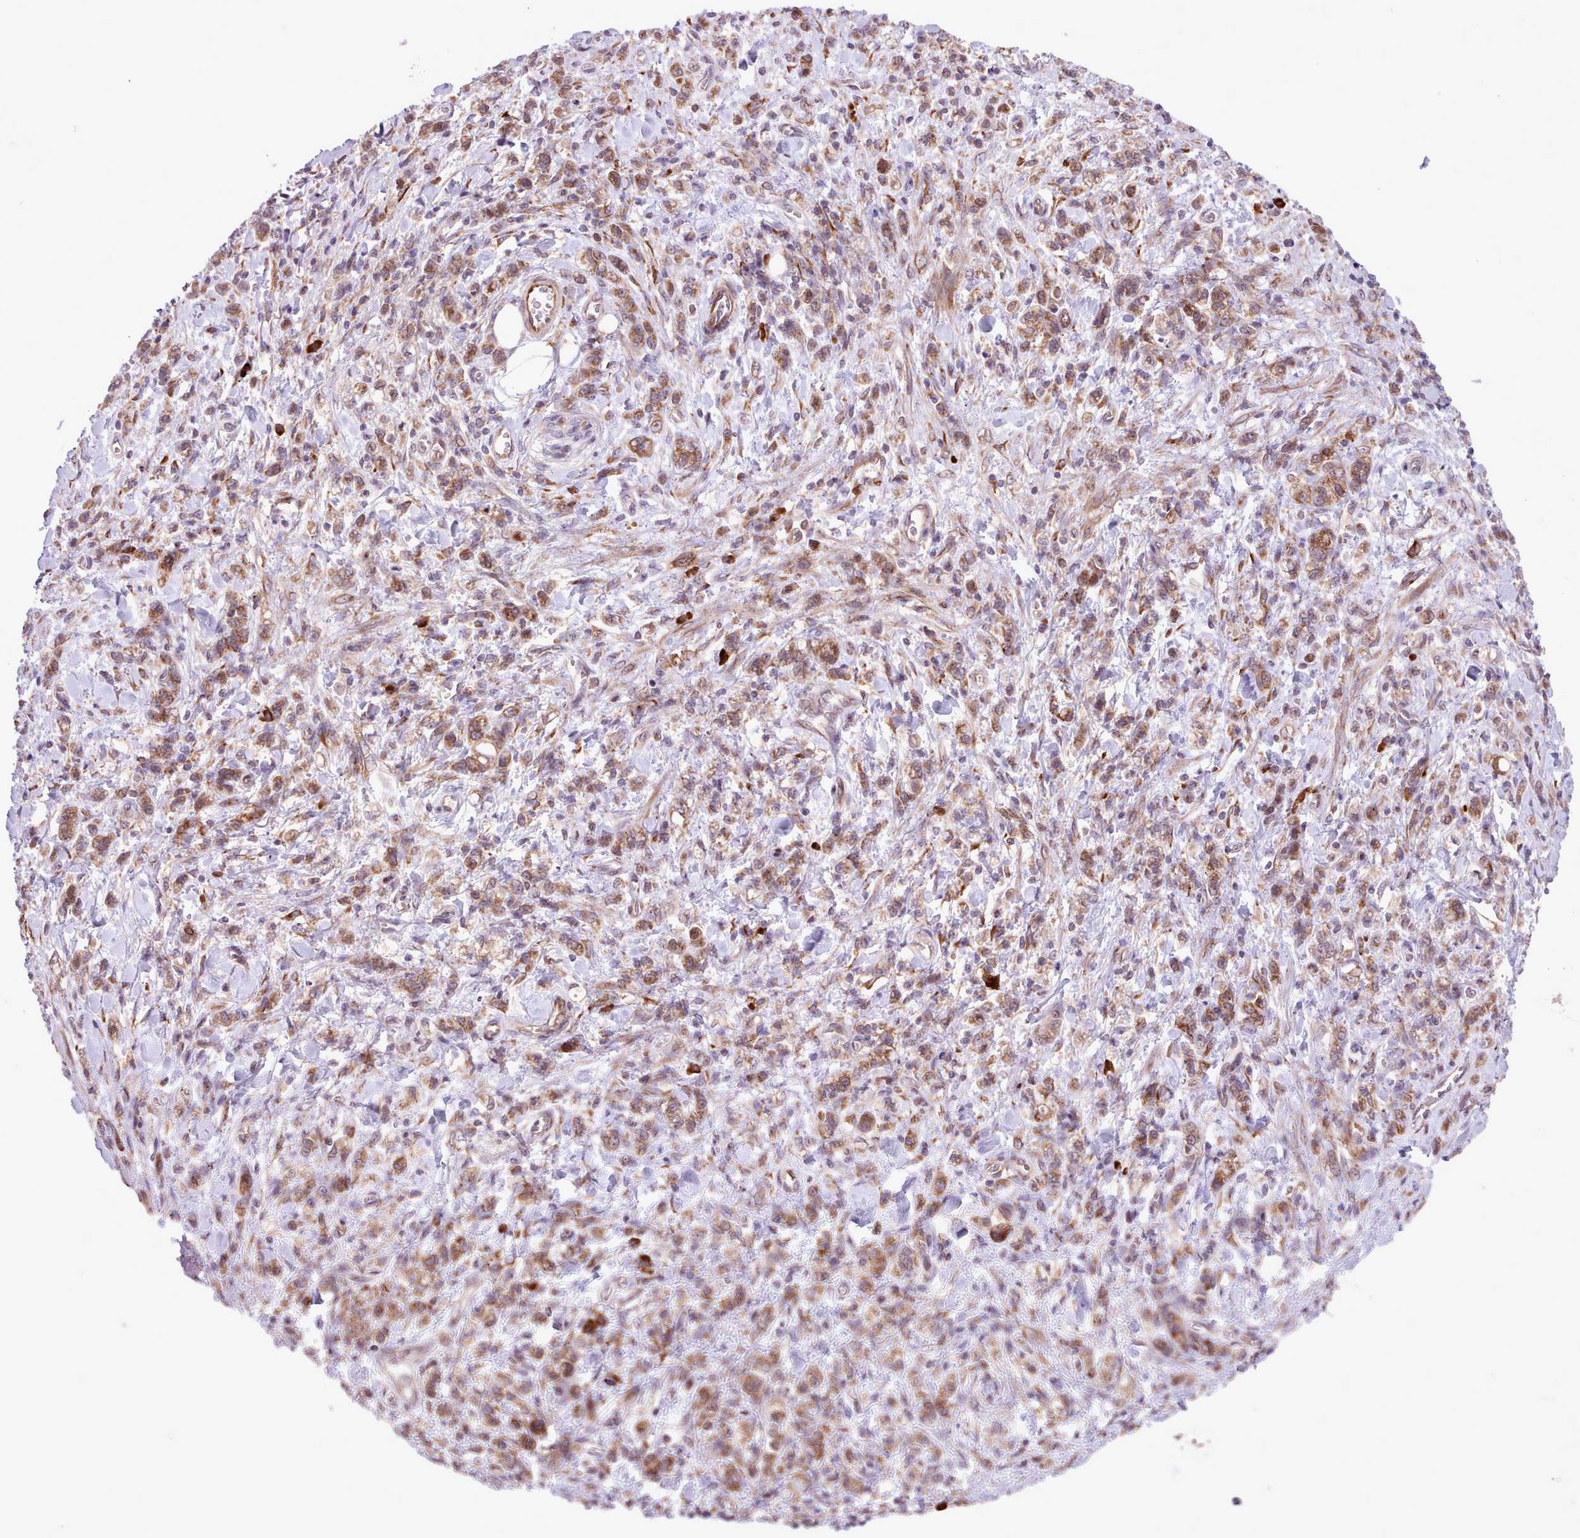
{"staining": {"intensity": "strong", "quantity": ">75%", "location": "cytoplasmic/membranous"}, "tissue": "stomach cancer", "cell_type": "Tumor cells", "image_type": "cancer", "snomed": [{"axis": "morphology", "description": "Adenocarcinoma, NOS"}, {"axis": "topography", "description": "Stomach"}], "caption": "Brown immunohistochemical staining in human stomach cancer exhibits strong cytoplasmic/membranous expression in about >75% of tumor cells.", "gene": "TTLL3", "patient": {"sex": "male", "age": 77}}